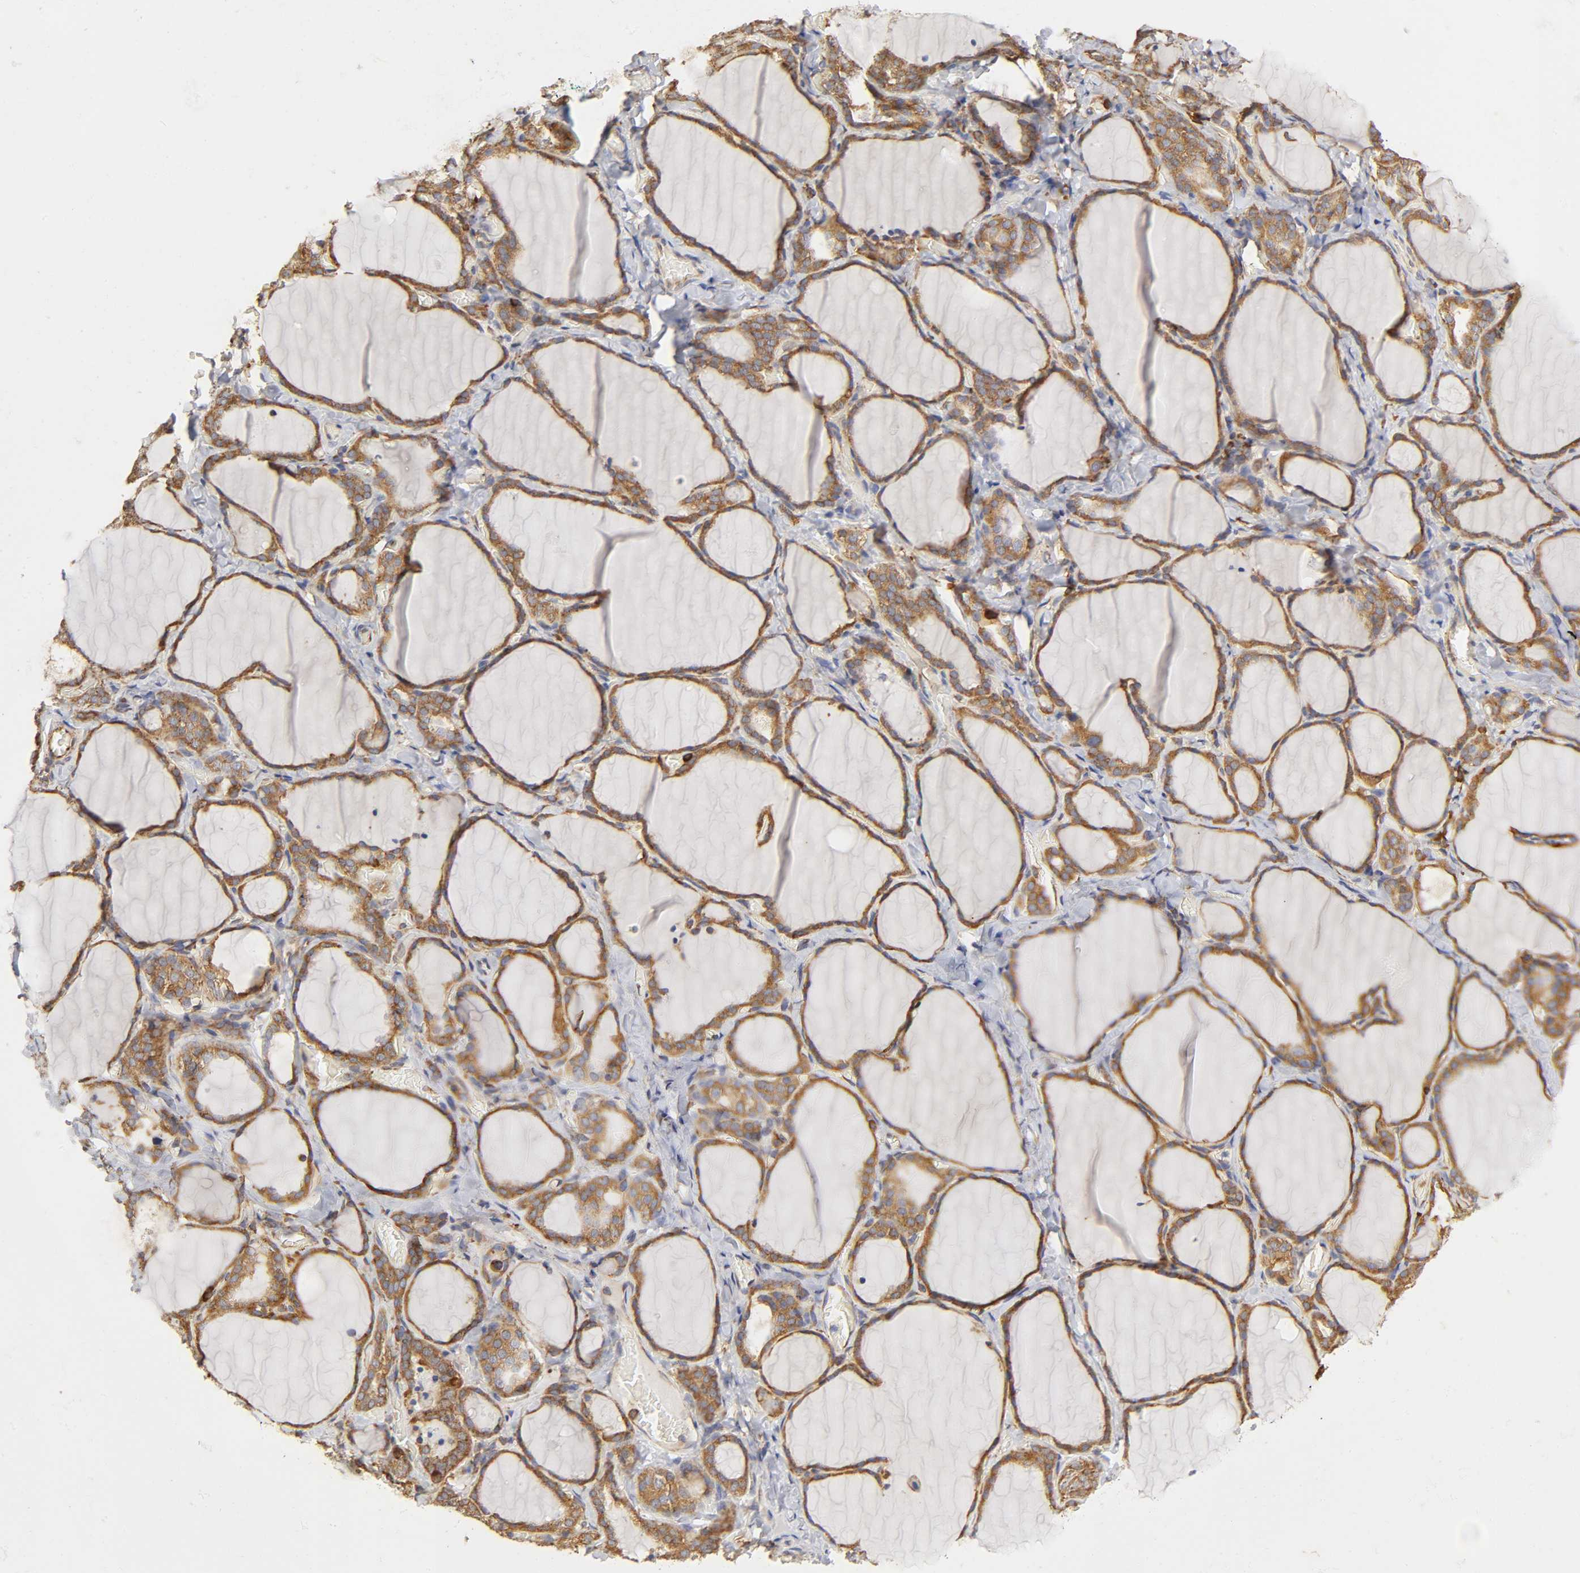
{"staining": {"intensity": "strong", "quantity": ">75%", "location": "cytoplasmic/membranous"}, "tissue": "thyroid gland", "cell_type": "Glandular cells", "image_type": "normal", "snomed": [{"axis": "morphology", "description": "Normal tissue, NOS"}, {"axis": "morphology", "description": "Papillary adenocarcinoma, NOS"}, {"axis": "topography", "description": "Thyroid gland"}], "caption": "This photomicrograph exhibits immunohistochemistry (IHC) staining of normal thyroid gland, with high strong cytoplasmic/membranous positivity in about >75% of glandular cells.", "gene": "RPL14", "patient": {"sex": "female", "age": 30}}